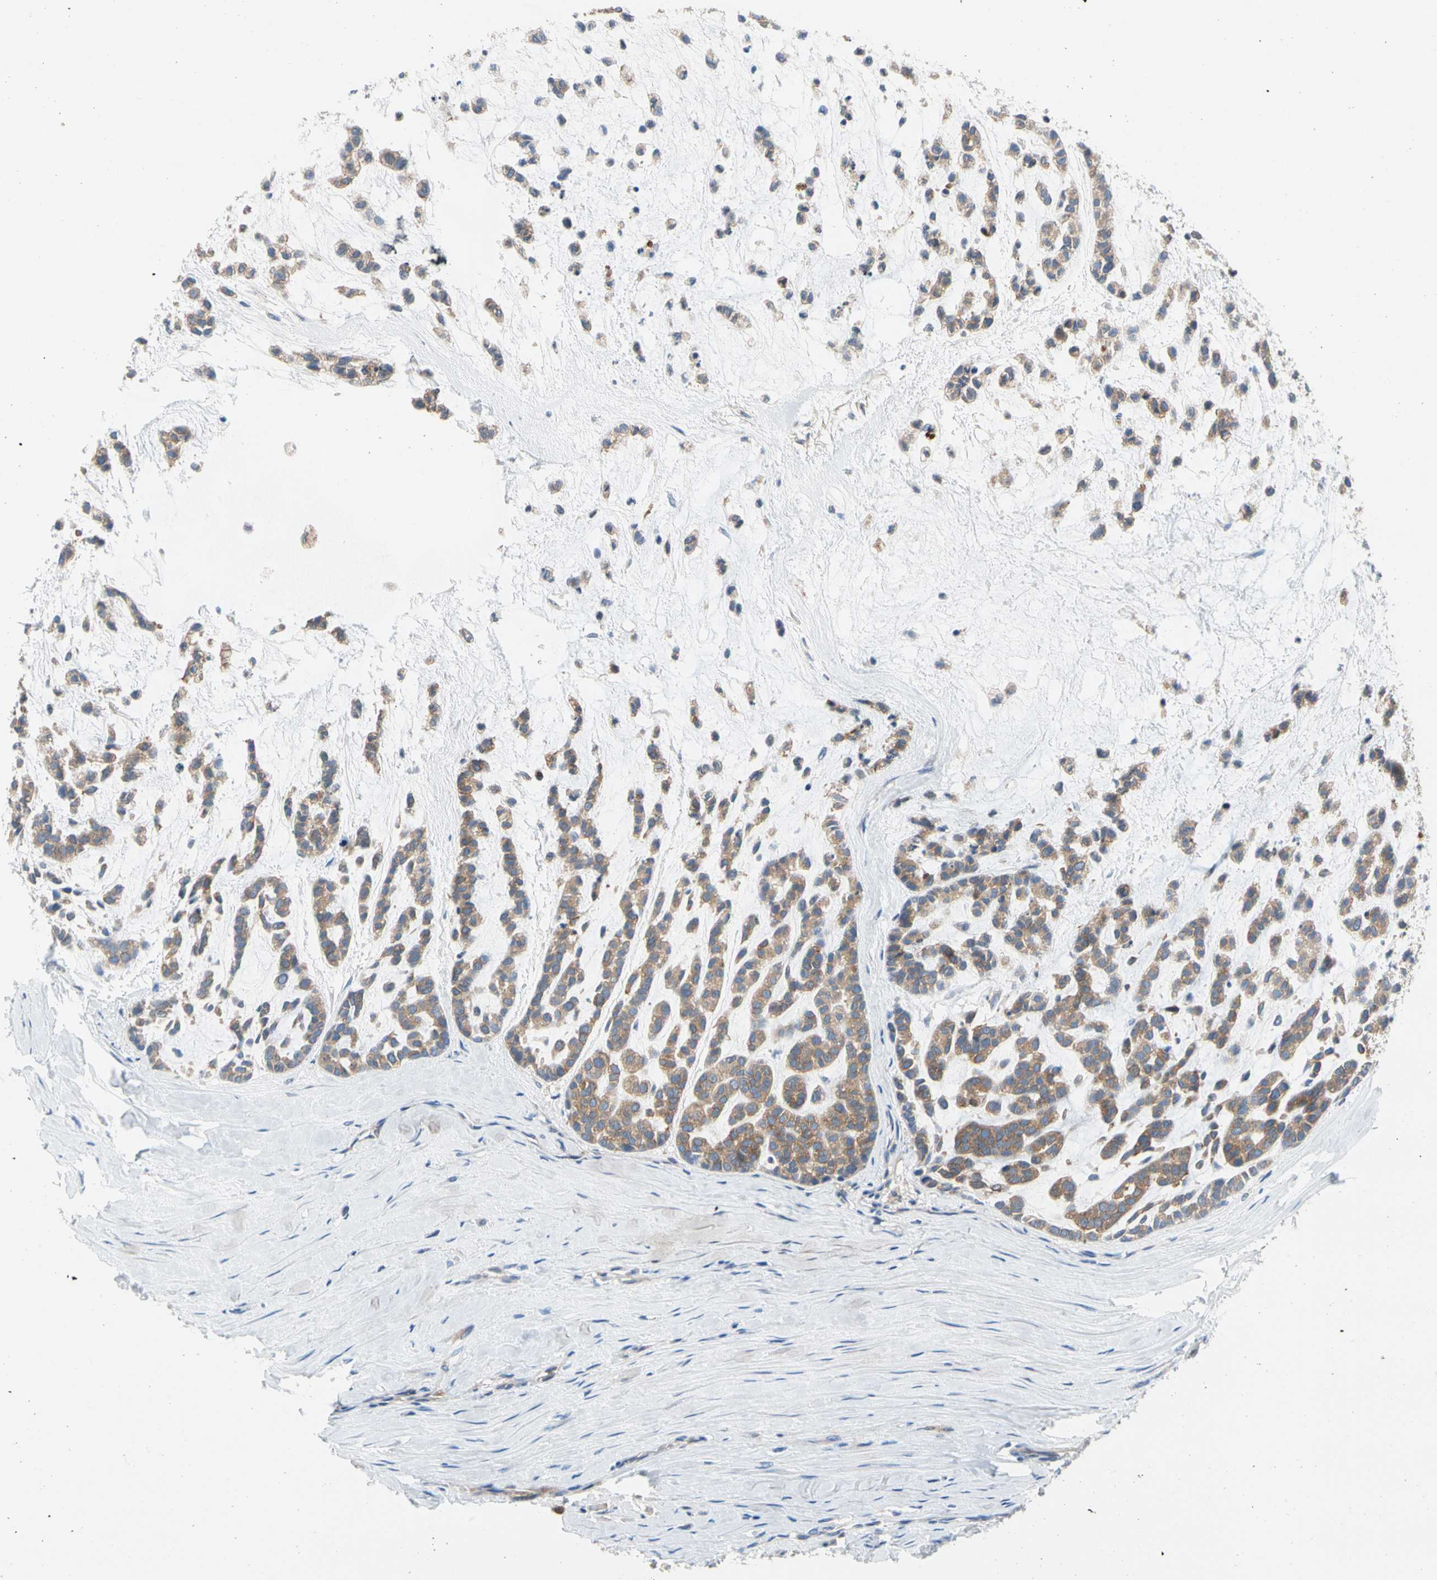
{"staining": {"intensity": "moderate", "quantity": ">75%", "location": "cytoplasmic/membranous"}, "tissue": "head and neck cancer", "cell_type": "Tumor cells", "image_type": "cancer", "snomed": [{"axis": "morphology", "description": "Adenocarcinoma, NOS"}, {"axis": "morphology", "description": "Adenoma, NOS"}, {"axis": "topography", "description": "Head-Neck"}], "caption": "Protein expression analysis of human adenocarcinoma (head and neck) reveals moderate cytoplasmic/membranous expression in approximately >75% of tumor cells.", "gene": "GPHN", "patient": {"sex": "female", "age": 55}}